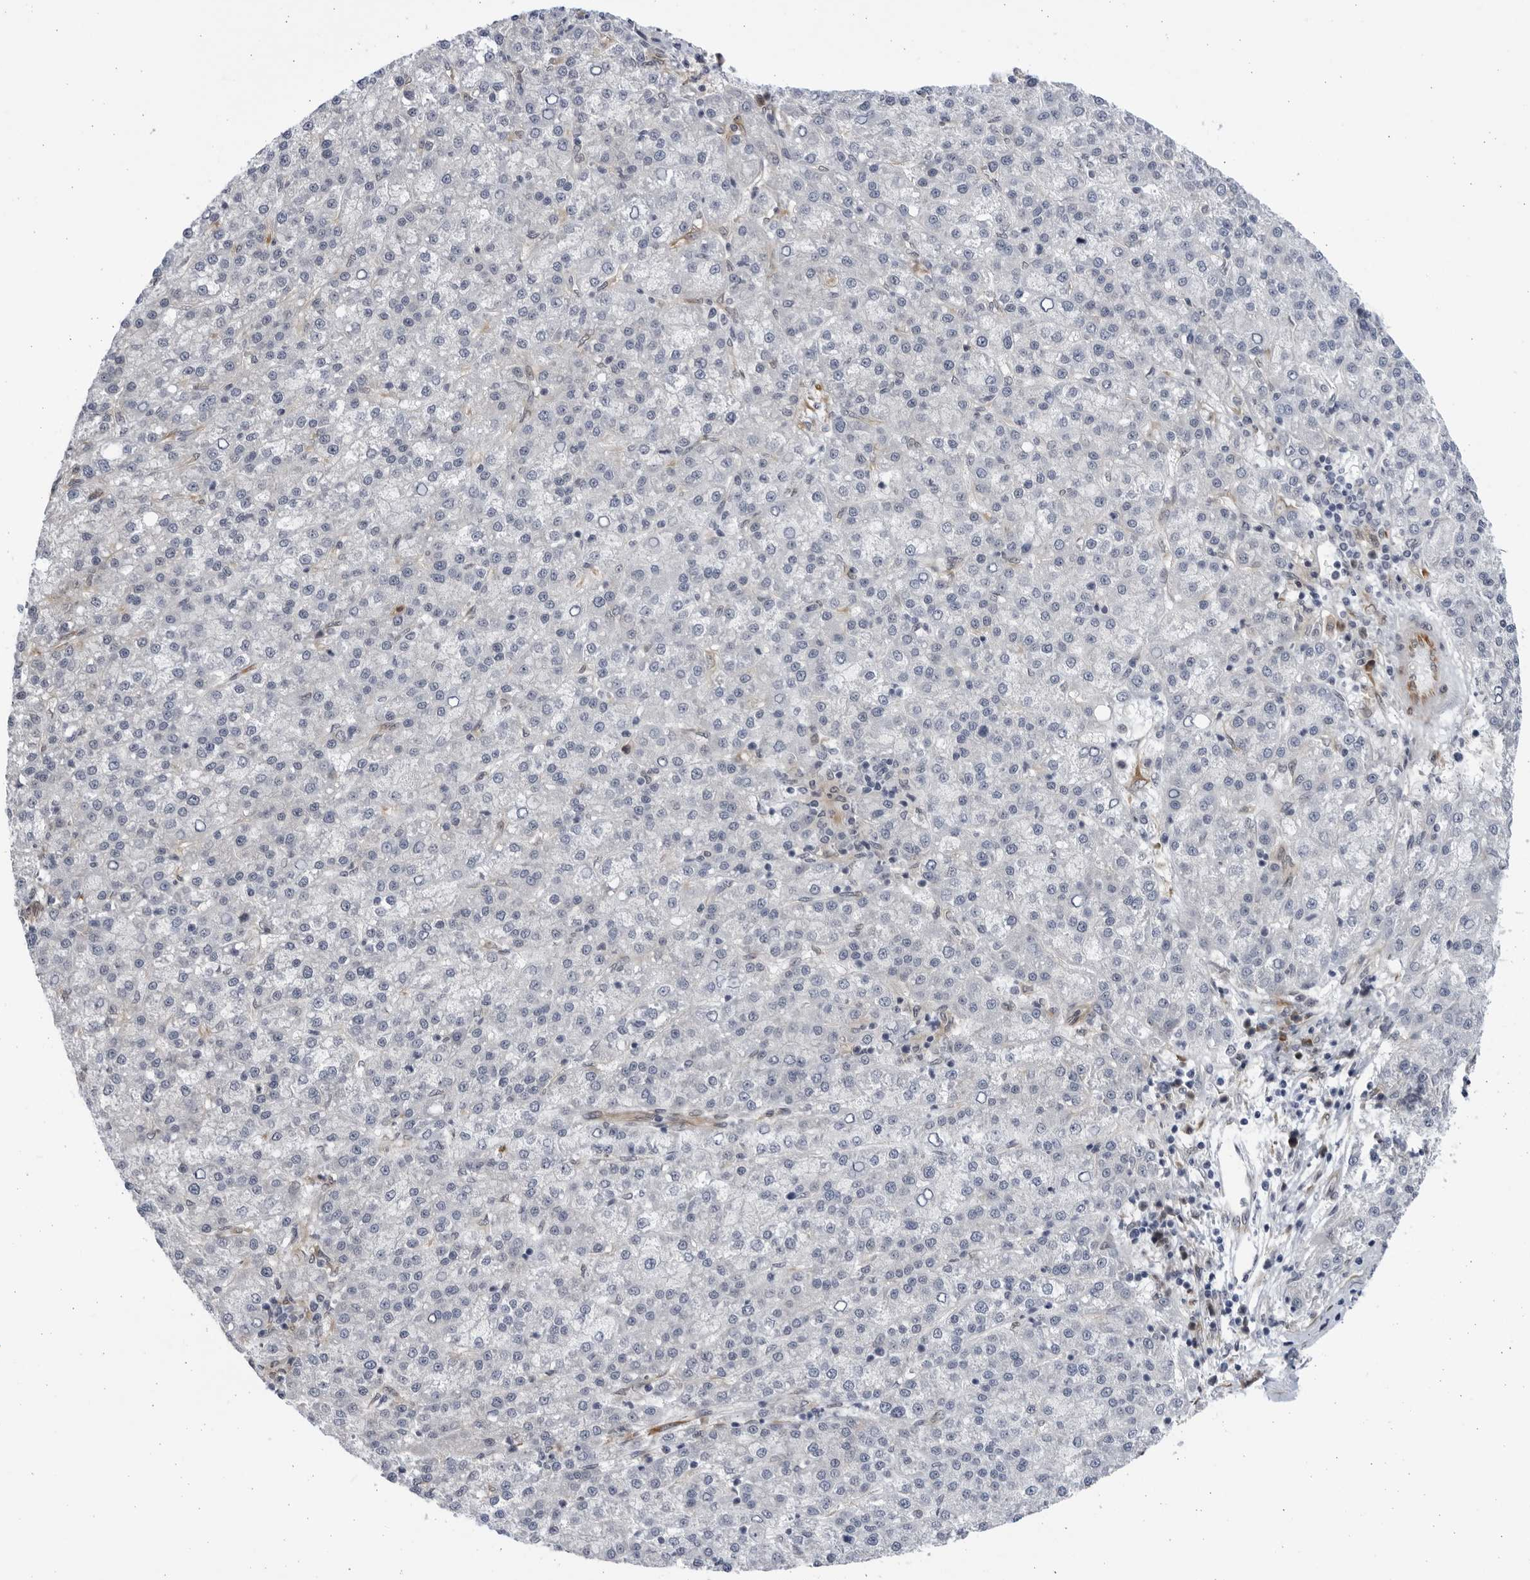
{"staining": {"intensity": "negative", "quantity": "none", "location": "none"}, "tissue": "liver cancer", "cell_type": "Tumor cells", "image_type": "cancer", "snomed": [{"axis": "morphology", "description": "Carcinoma, Hepatocellular, NOS"}, {"axis": "topography", "description": "Liver"}], "caption": "Immunohistochemistry (IHC) image of neoplastic tissue: liver hepatocellular carcinoma stained with DAB (3,3'-diaminobenzidine) shows no significant protein positivity in tumor cells.", "gene": "BMP2K", "patient": {"sex": "female", "age": 58}}